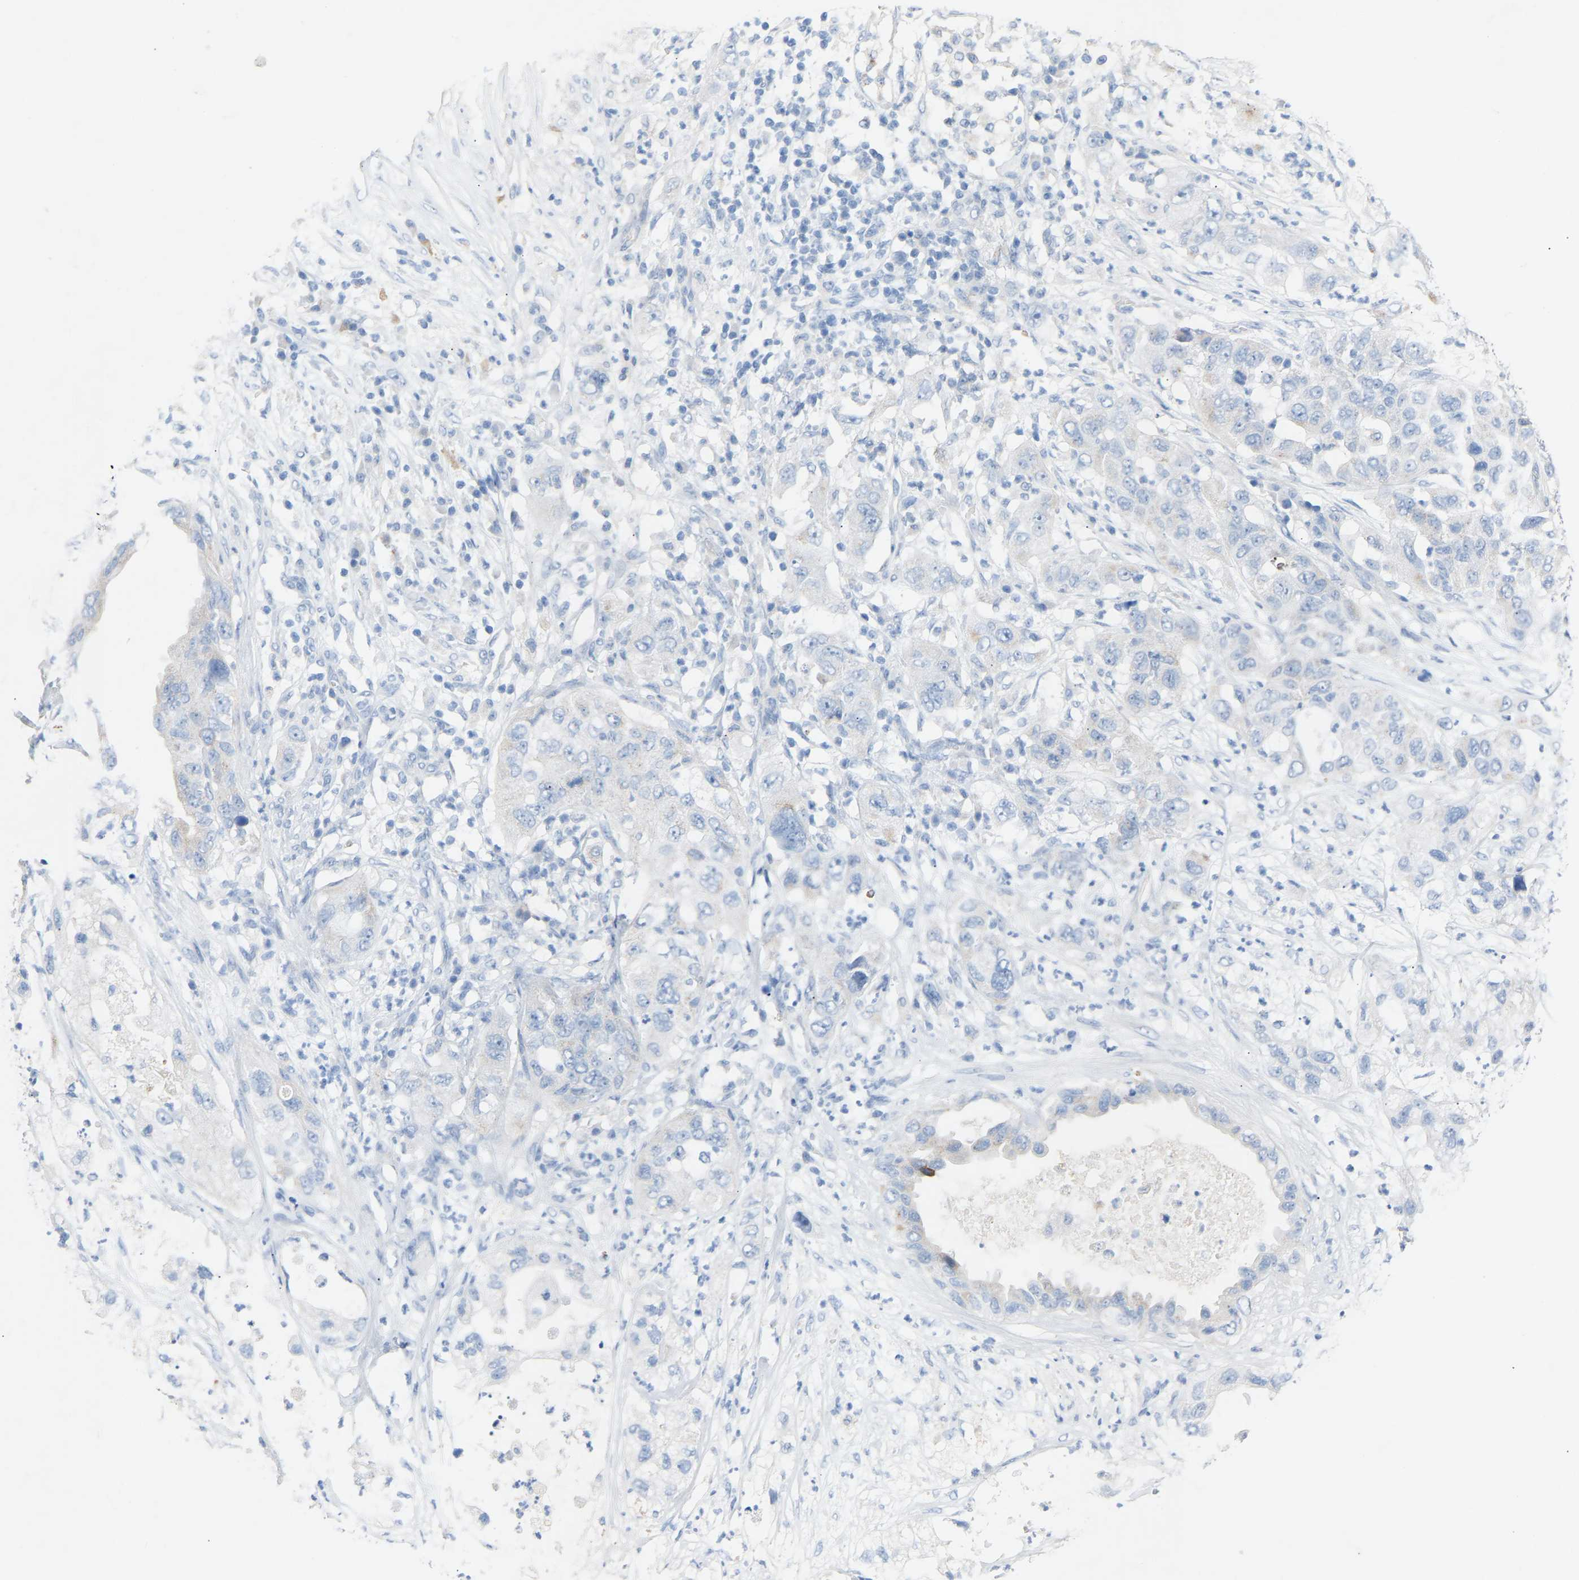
{"staining": {"intensity": "negative", "quantity": "none", "location": "none"}, "tissue": "pancreatic cancer", "cell_type": "Tumor cells", "image_type": "cancer", "snomed": [{"axis": "morphology", "description": "Adenocarcinoma, NOS"}, {"axis": "topography", "description": "Pancreas"}], "caption": "Immunohistochemistry of pancreatic cancer demonstrates no expression in tumor cells.", "gene": "PEX1", "patient": {"sex": "female", "age": 78}}